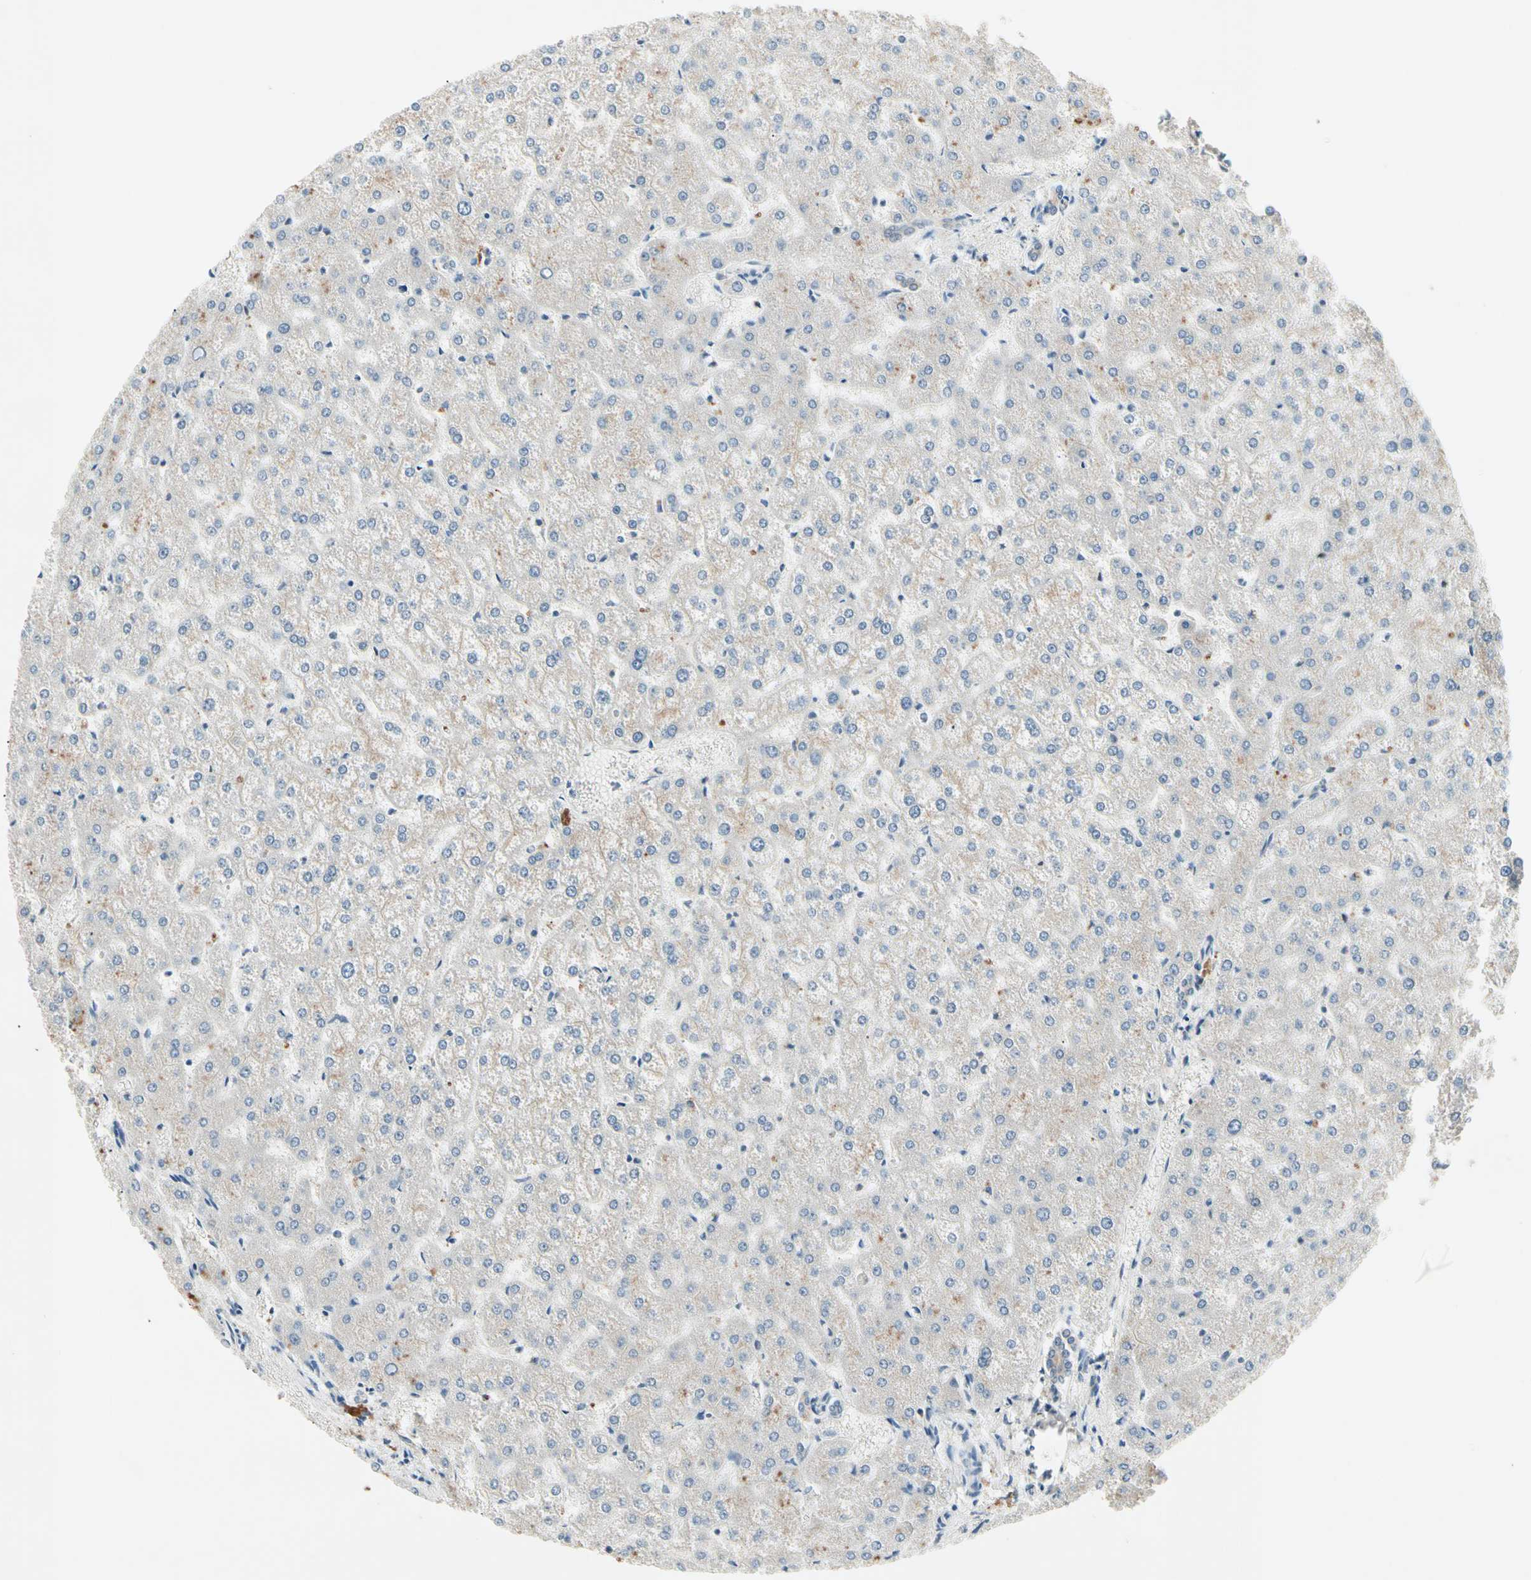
{"staining": {"intensity": "weak", "quantity": "25%-75%", "location": "cytoplasmic/membranous"}, "tissue": "liver", "cell_type": "Cholangiocytes", "image_type": "normal", "snomed": [{"axis": "morphology", "description": "Normal tissue, NOS"}, {"axis": "topography", "description": "Liver"}], "caption": "Brown immunohistochemical staining in normal liver demonstrates weak cytoplasmic/membranous expression in about 25%-75% of cholangiocytes.", "gene": "IL1R1", "patient": {"sex": "female", "age": 32}}